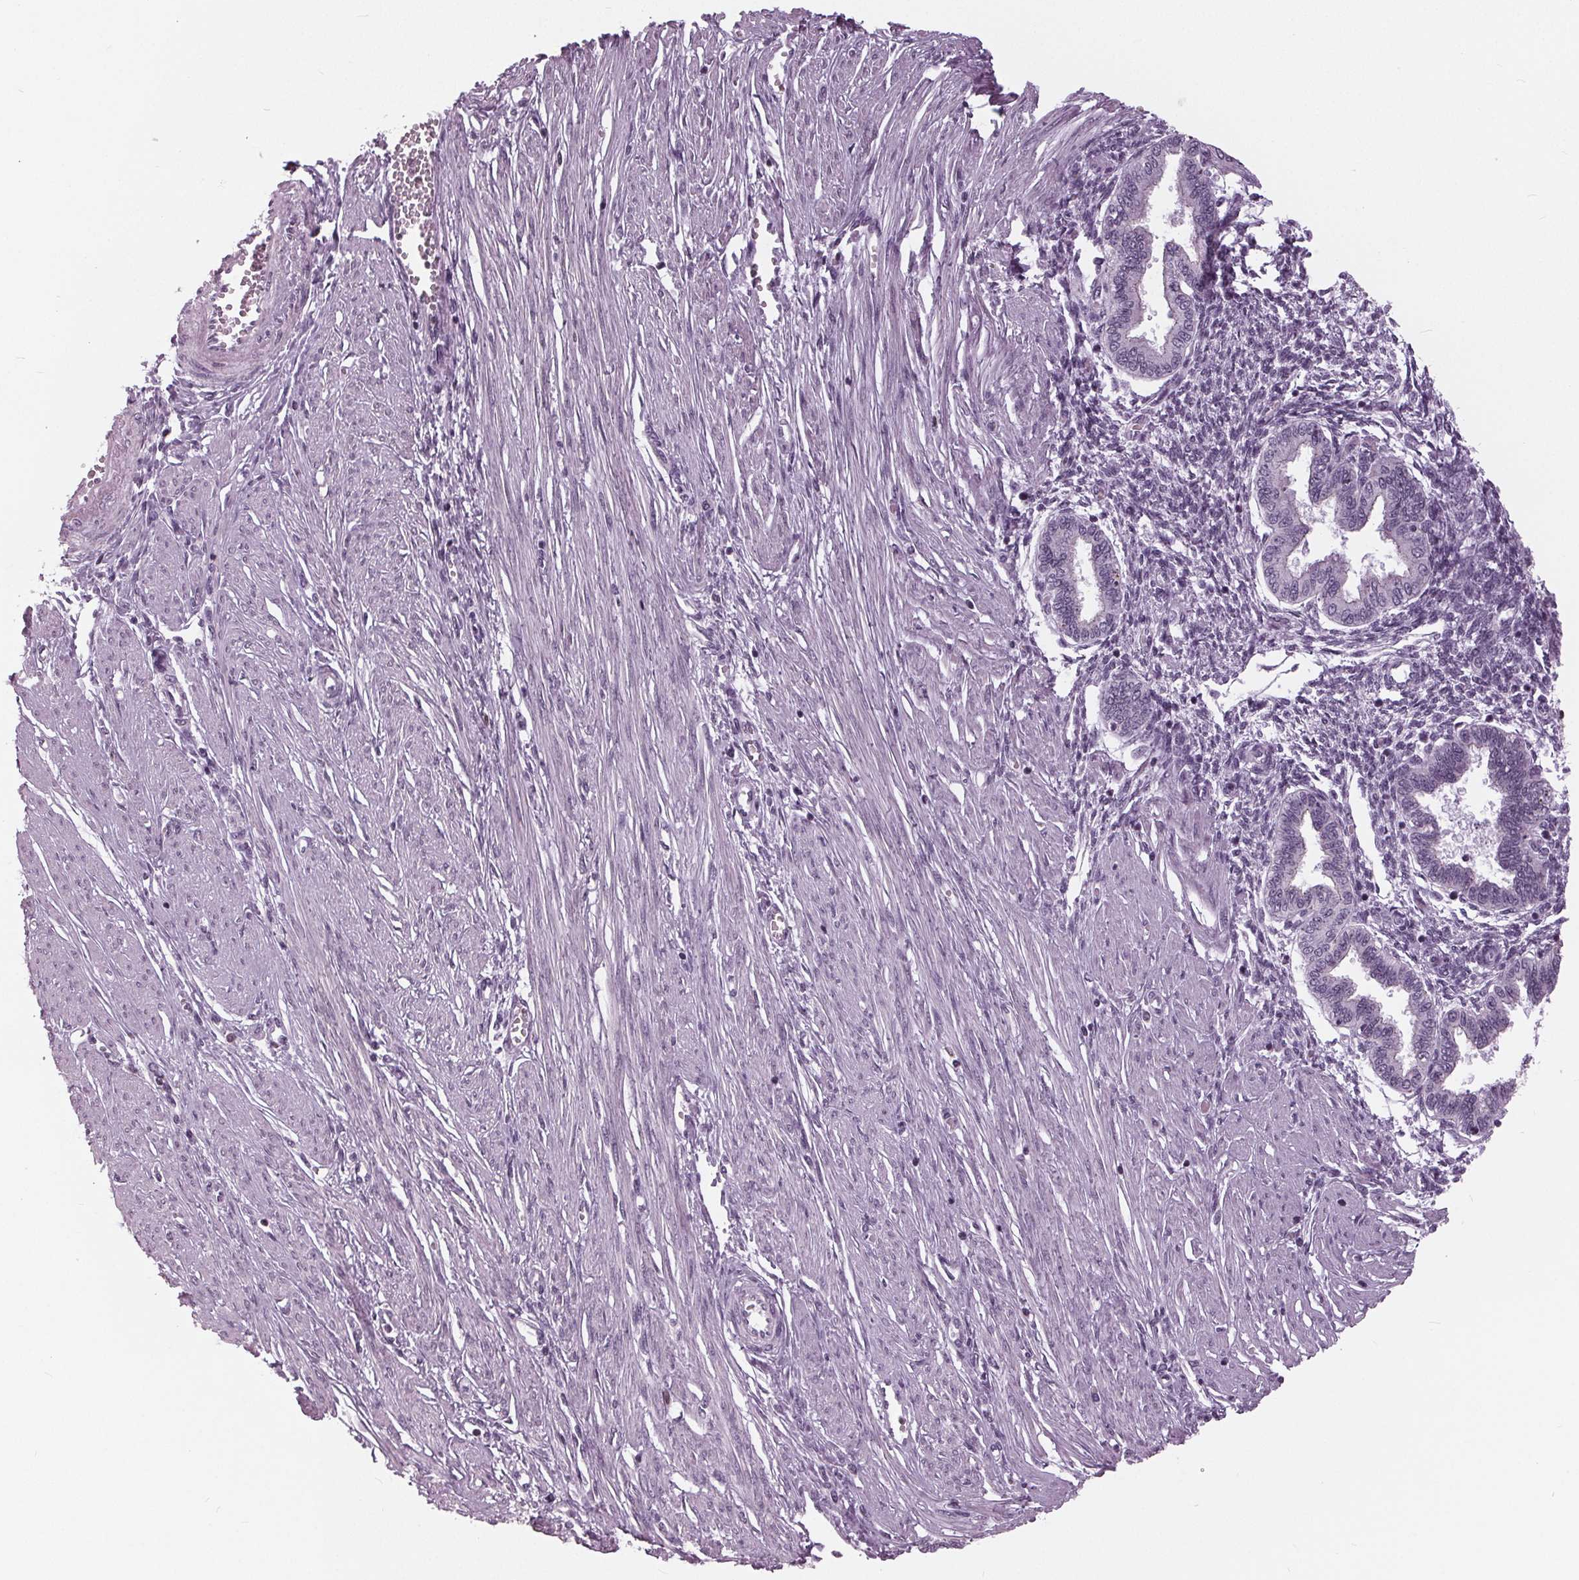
{"staining": {"intensity": "negative", "quantity": "none", "location": "none"}, "tissue": "endometrium", "cell_type": "Cells in endometrial stroma", "image_type": "normal", "snomed": [{"axis": "morphology", "description": "Normal tissue, NOS"}, {"axis": "topography", "description": "Endometrium"}], "caption": "Immunohistochemistry of normal human endometrium demonstrates no expression in cells in endometrial stroma.", "gene": "SLC9A4", "patient": {"sex": "female", "age": 33}}